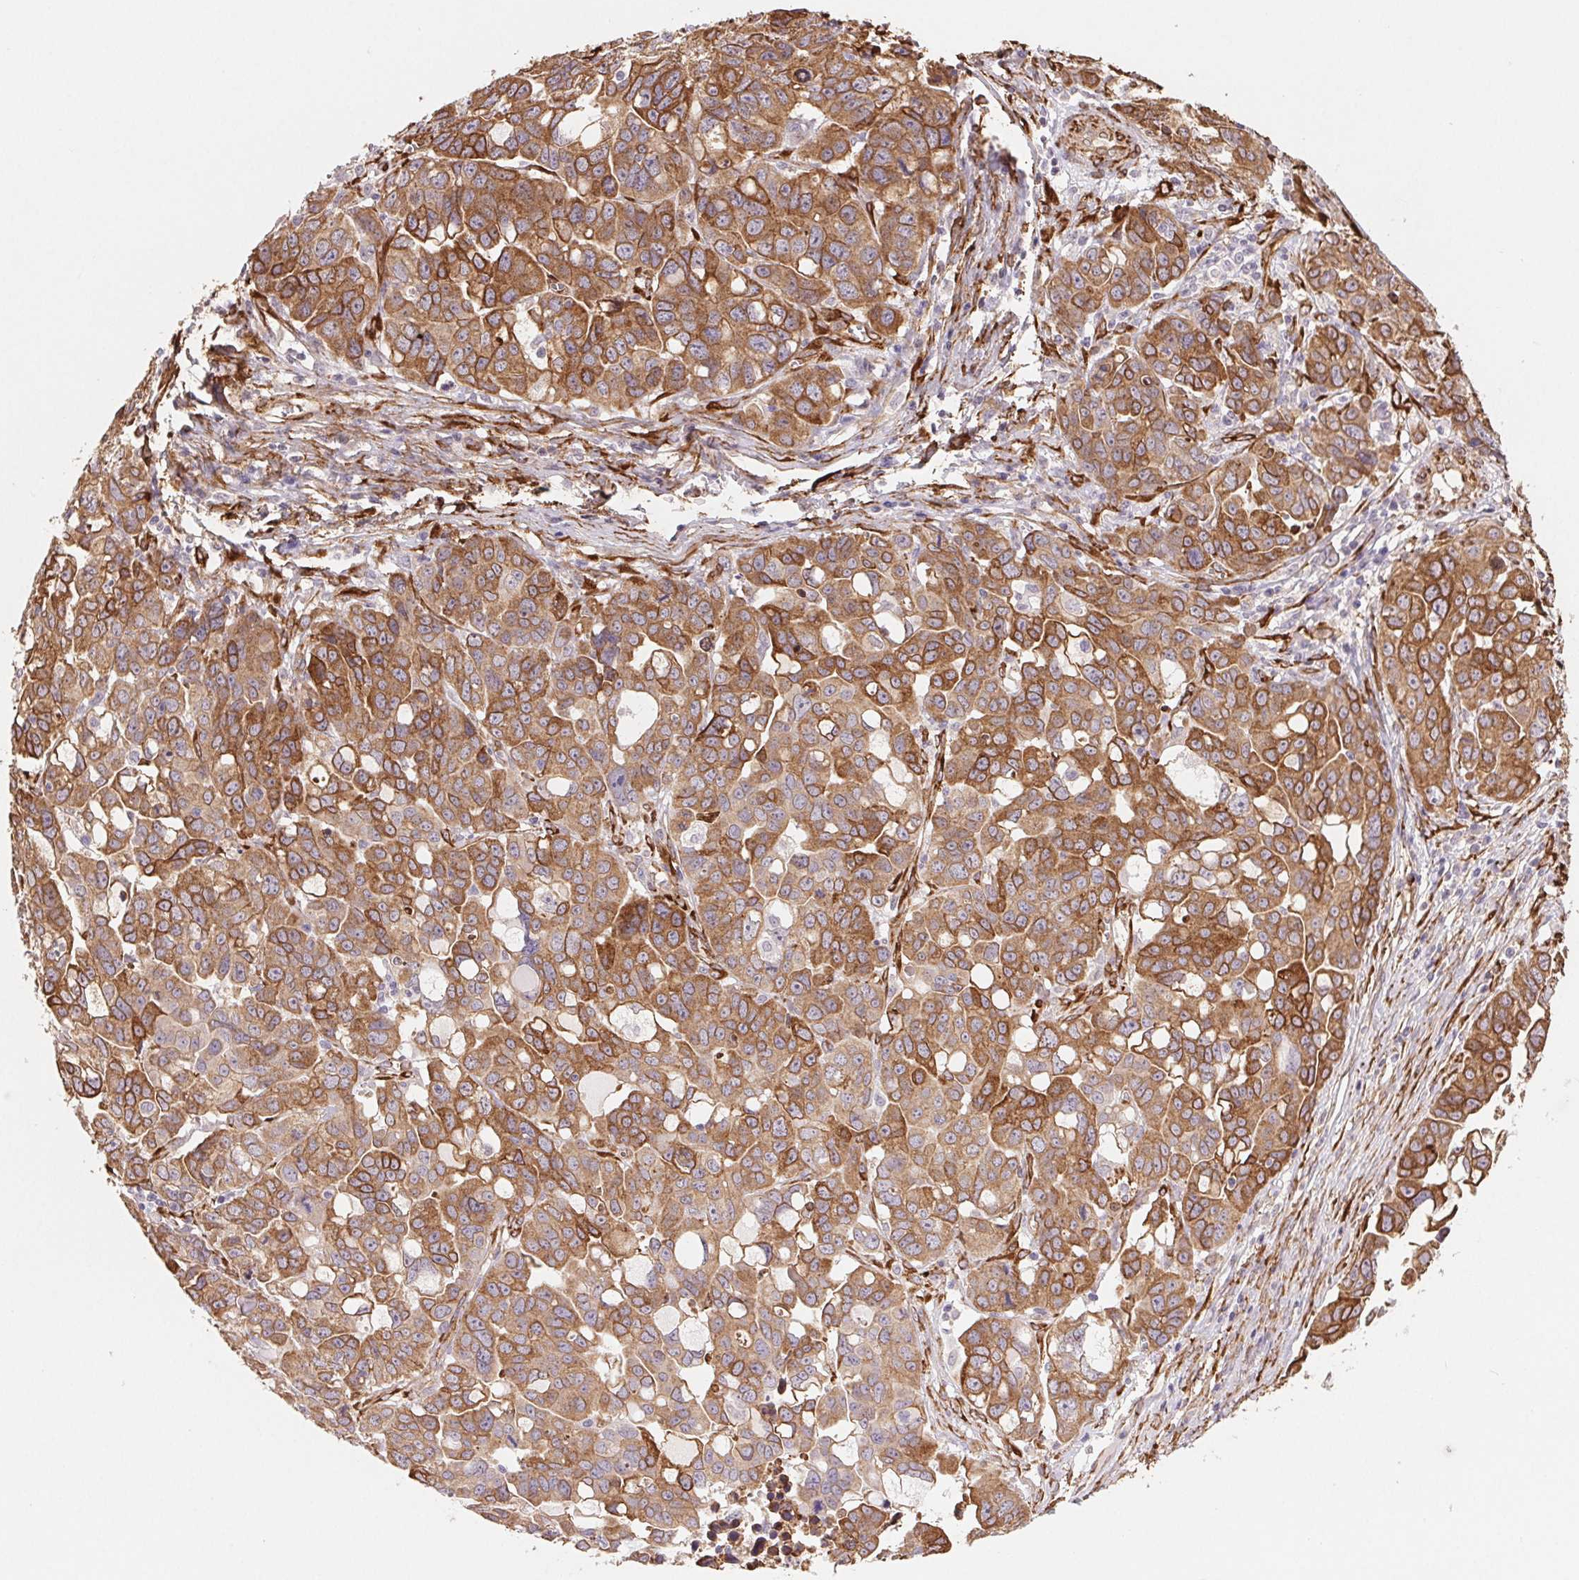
{"staining": {"intensity": "moderate", "quantity": ">75%", "location": "cytoplasmic/membranous"}, "tissue": "ovarian cancer", "cell_type": "Tumor cells", "image_type": "cancer", "snomed": [{"axis": "morphology", "description": "Carcinoma, endometroid"}, {"axis": "topography", "description": "Ovary"}], "caption": "This image shows immunohistochemistry staining of ovarian endometroid carcinoma, with medium moderate cytoplasmic/membranous positivity in about >75% of tumor cells.", "gene": "FKBP10", "patient": {"sex": "female", "age": 78}}